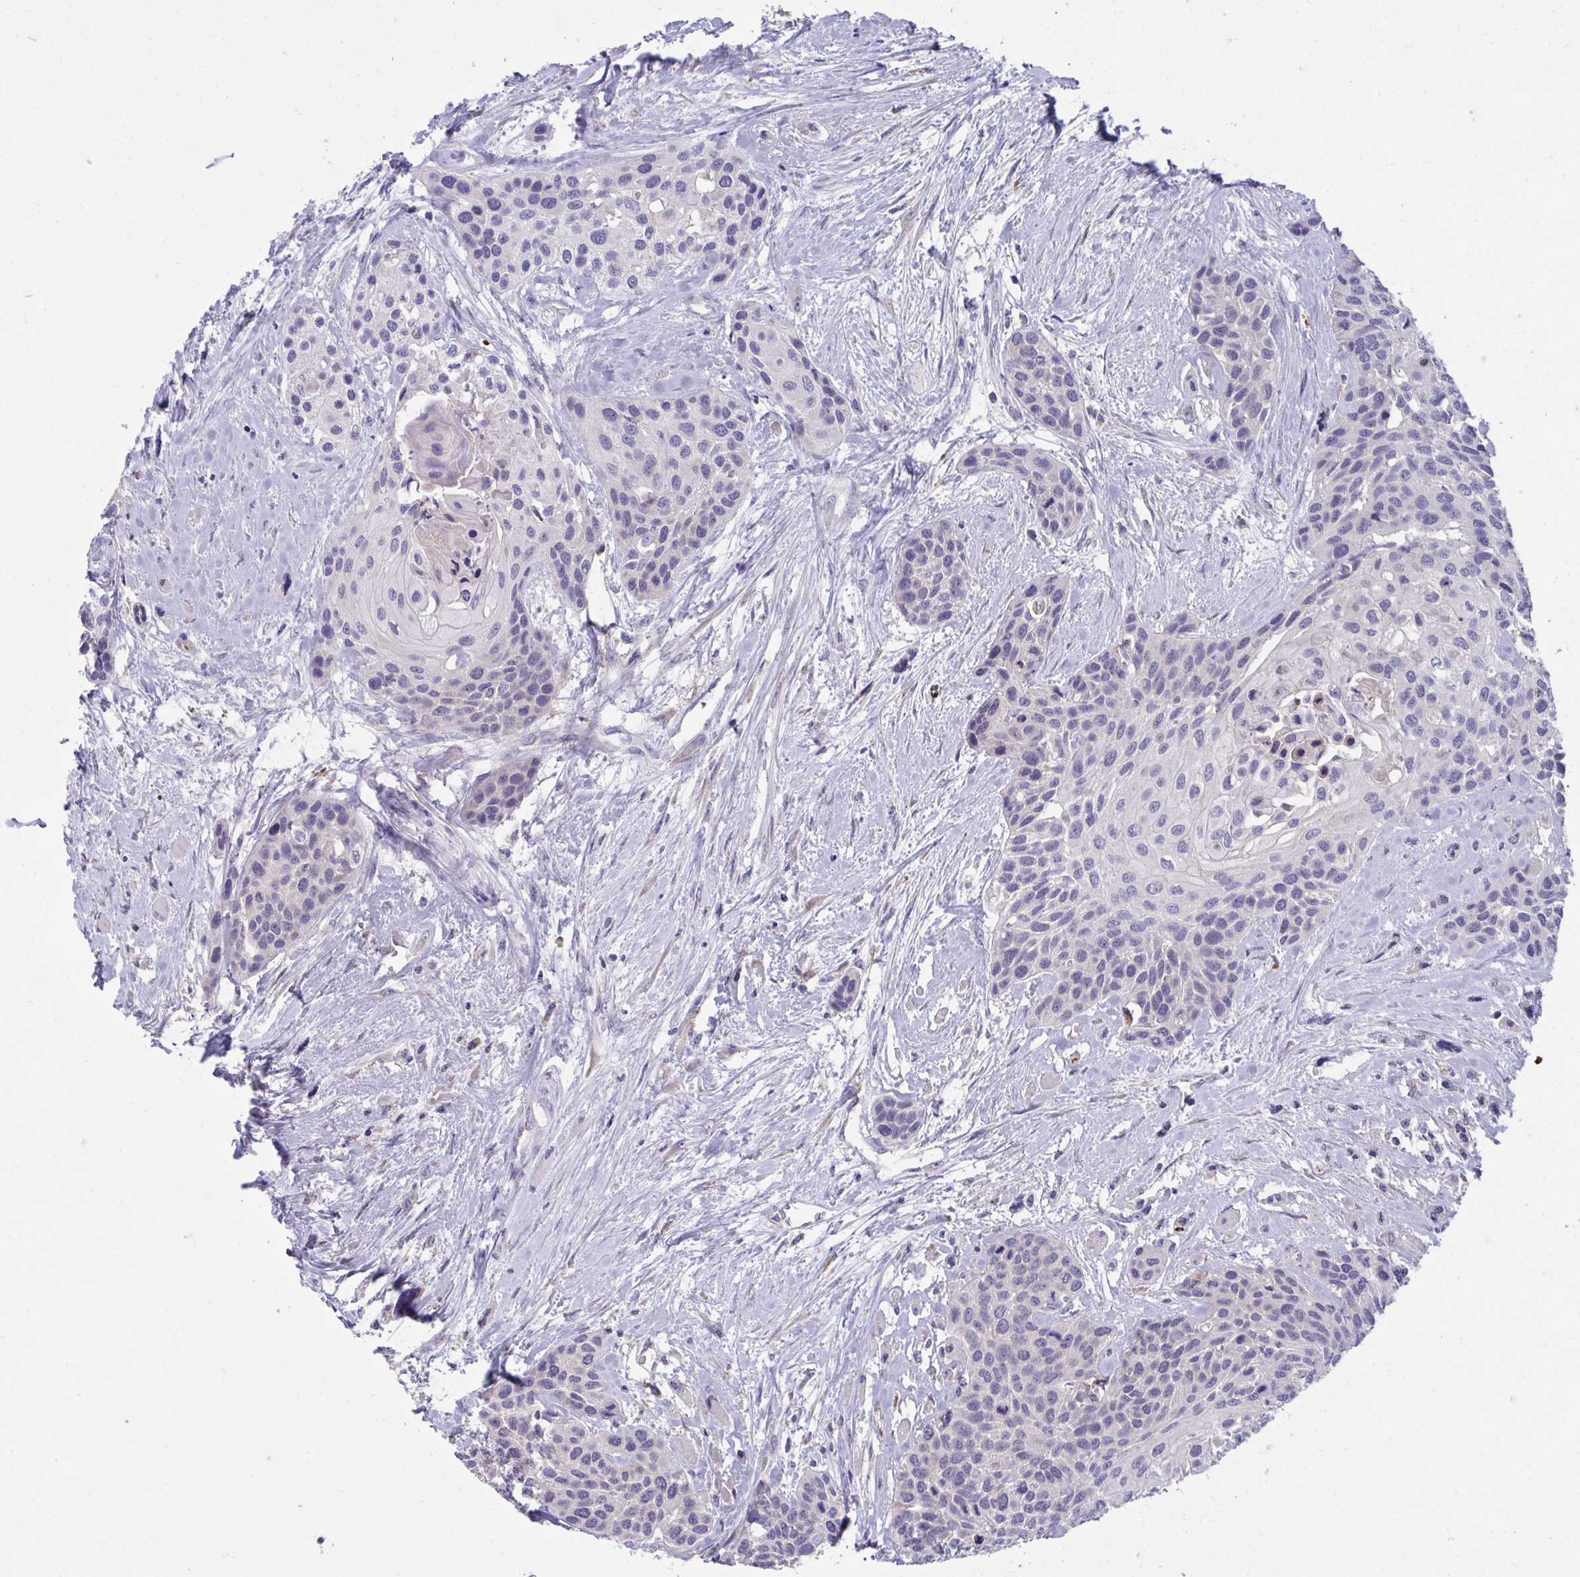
{"staining": {"intensity": "negative", "quantity": "none", "location": "none"}, "tissue": "head and neck cancer", "cell_type": "Tumor cells", "image_type": "cancer", "snomed": [{"axis": "morphology", "description": "Squamous cell carcinoma, NOS"}, {"axis": "topography", "description": "Head-Neck"}], "caption": "Immunohistochemistry (IHC) of human squamous cell carcinoma (head and neck) shows no expression in tumor cells.", "gene": "SUSD4", "patient": {"sex": "female", "age": 50}}